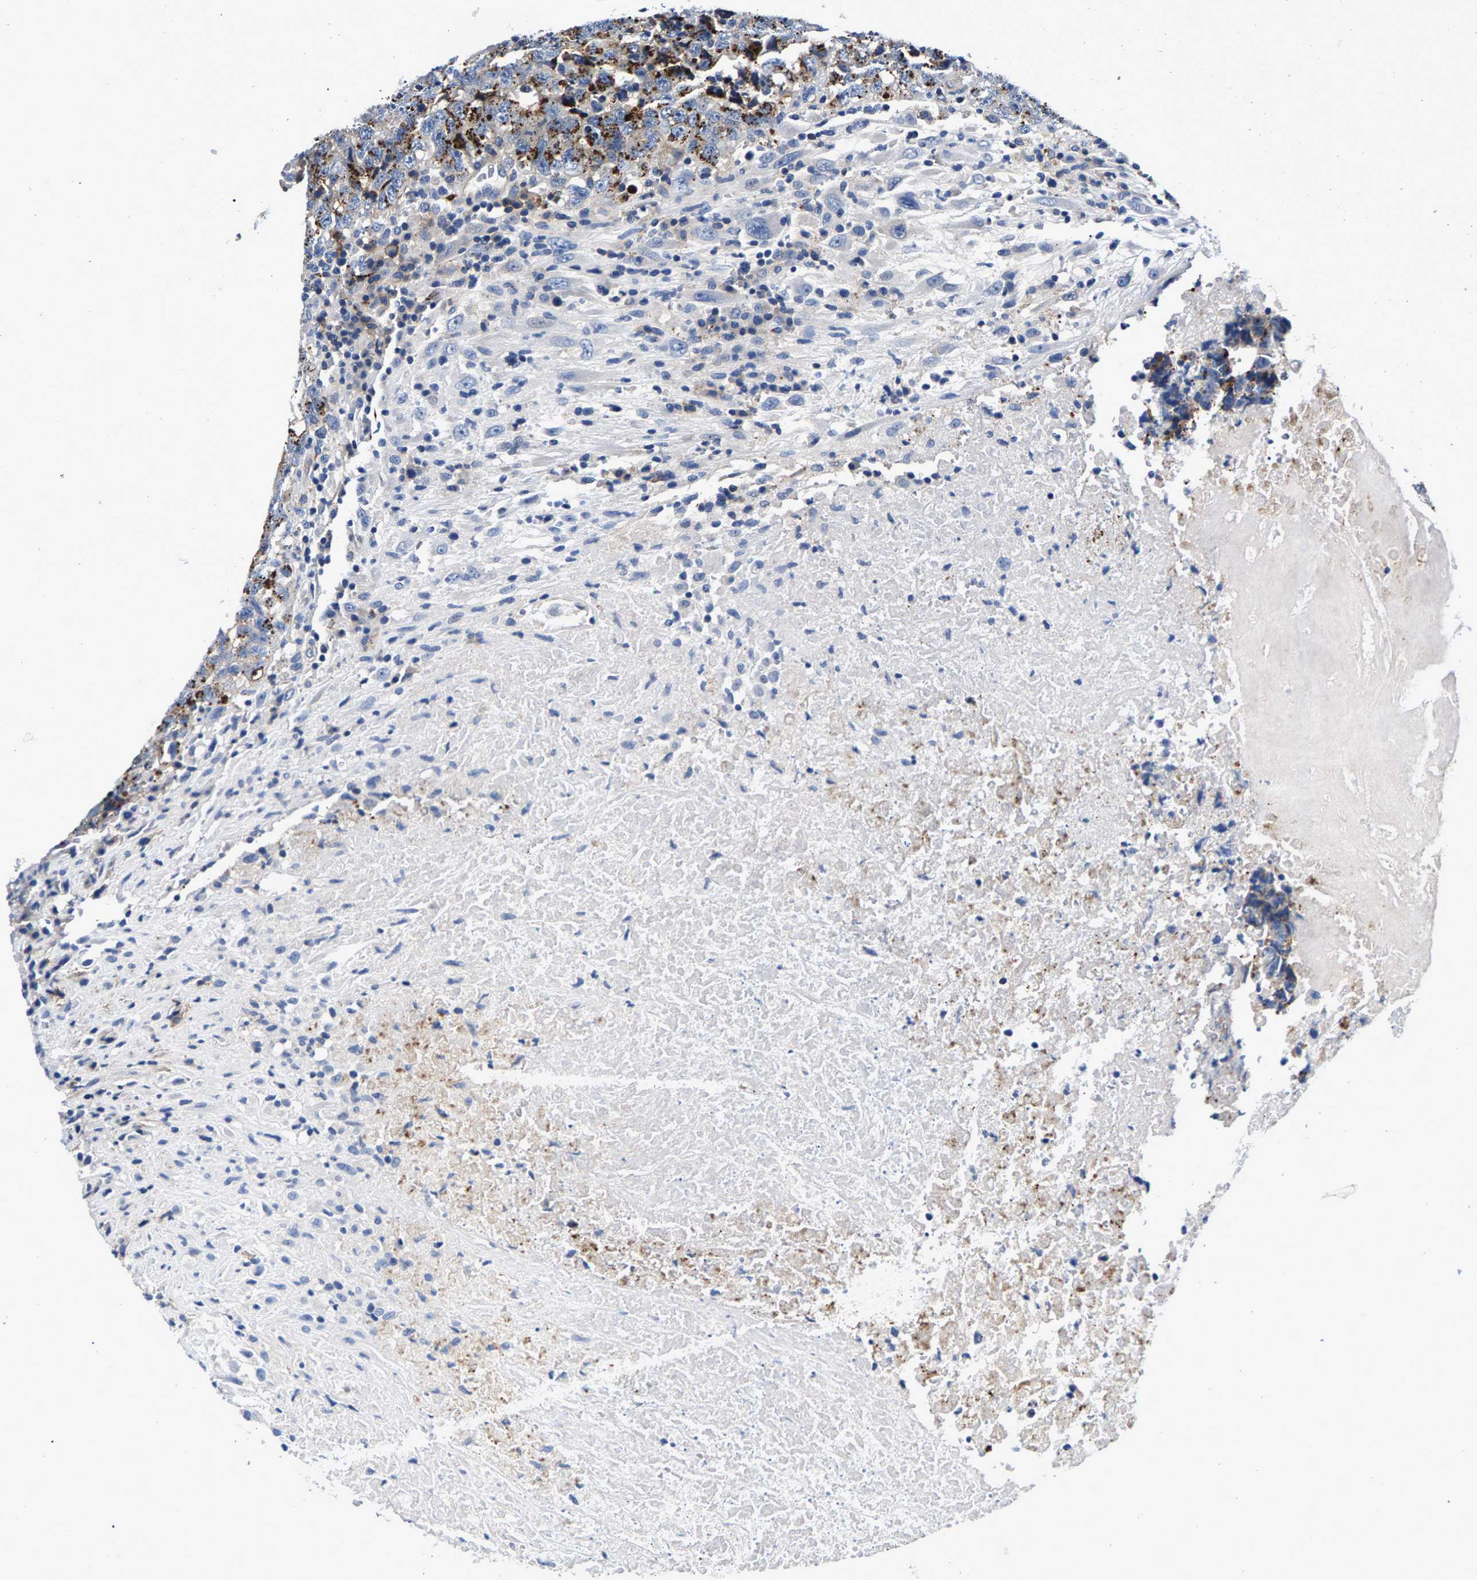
{"staining": {"intensity": "strong", "quantity": "25%-75%", "location": "cytoplasmic/membranous"}, "tissue": "testis cancer", "cell_type": "Tumor cells", "image_type": "cancer", "snomed": [{"axis": "morphology", "description": "Necrosis, NOS"}, {"axis": "morphology", "description": "Carcinoma, Embryonal, NOS"}, {"axis": "topography", "description": "Testis"}], "caption": "Testis cancer tissue exhibits strong cytoplasmic/membranous staining in approximately 25%-75% of tumor cells, visualized by immunohistochemistry.", "gene": "P2RY4", "patient": {"sex": "male", "age": 19}}